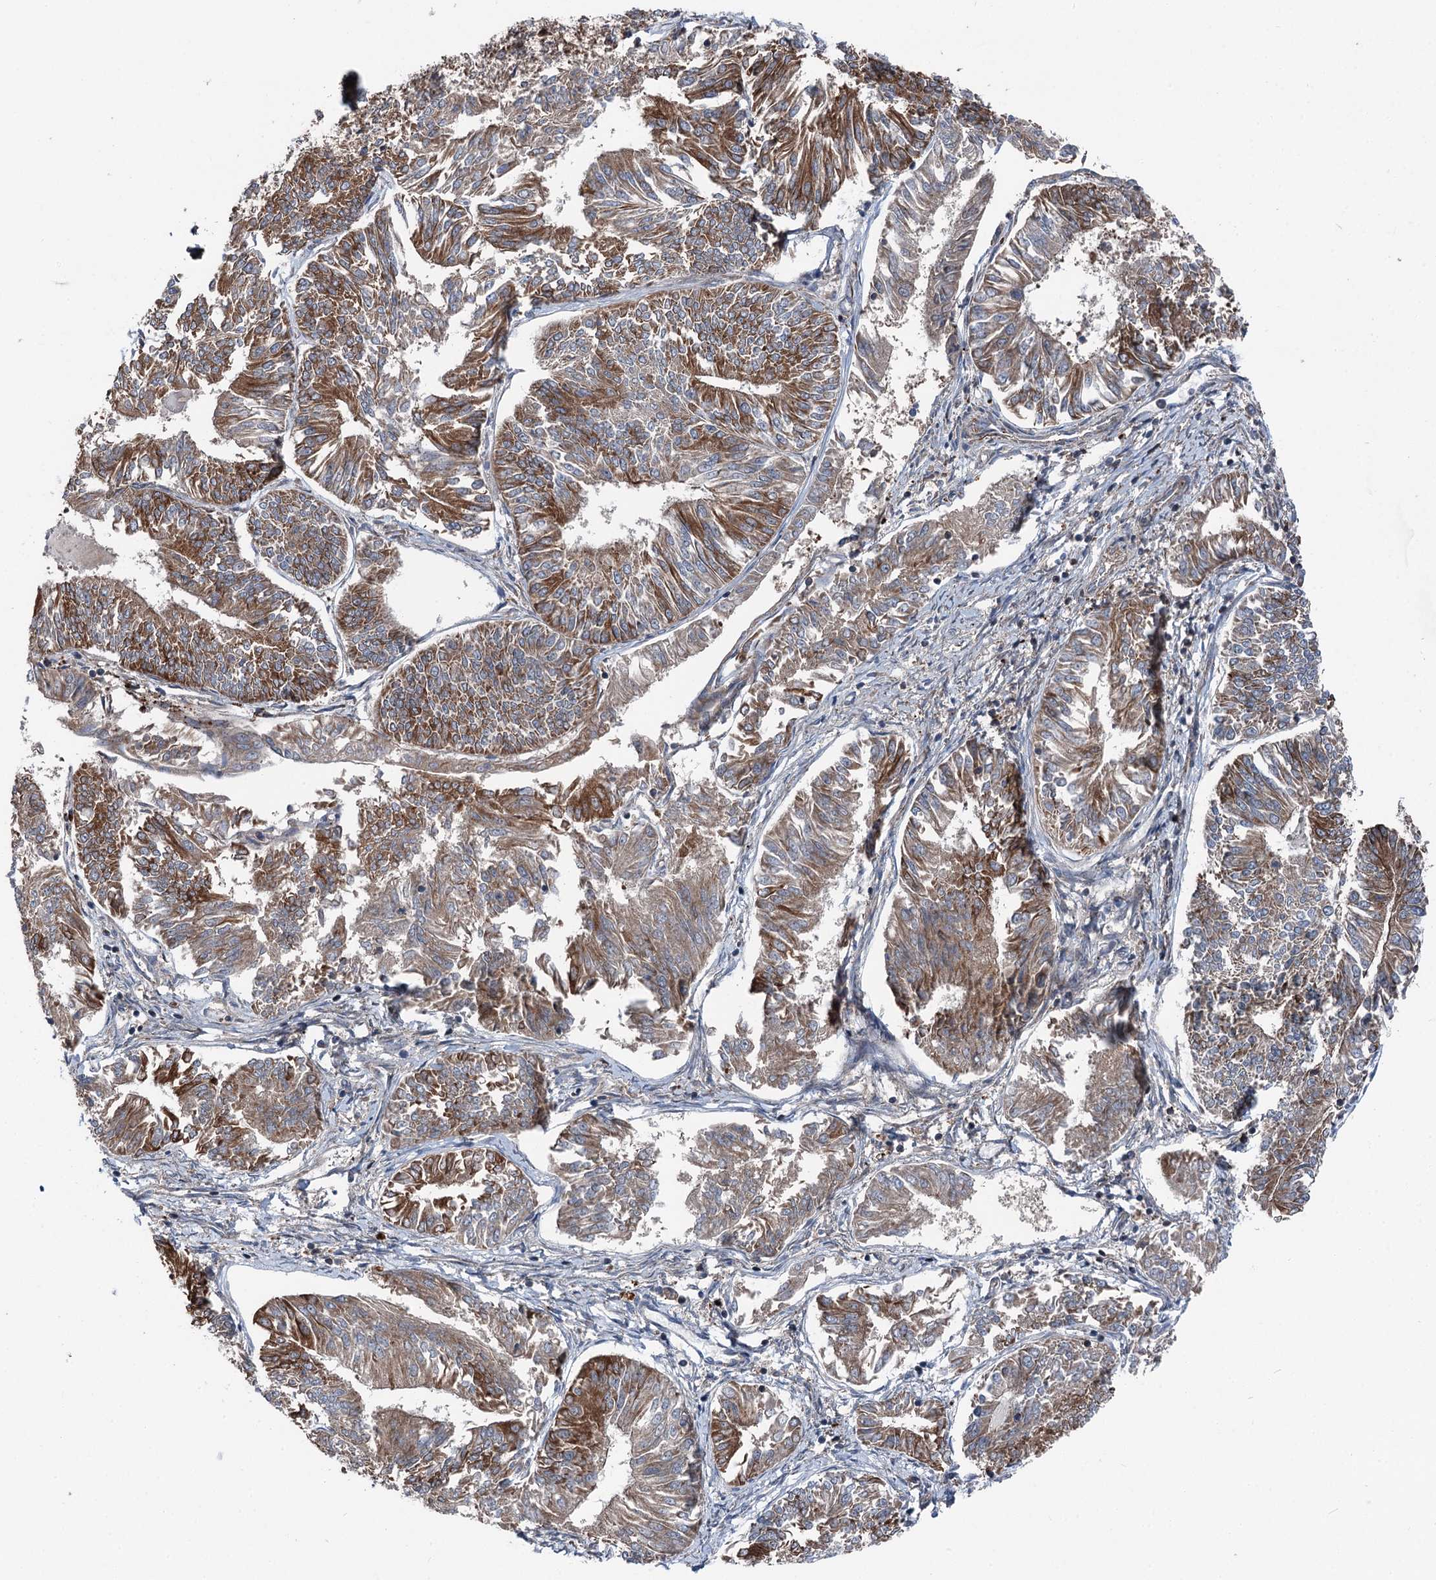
{"staining": {"intensity": "moderate", "quantity": ">75%", "location": "cytoplasmic/membranous"}, "tissue": "endometrial cancer", "cell_type": "Tumor cells", "image_type": "cancer", "snomed": [{"axis": "morphology", "description": "Adenocarcinoma, NOS"}, {"axis": "topography", "description": "Endometrium"}], "caption": "Immunohistochemistry (IHC) image of neoplastic tissue: endometrial cancer (adenocarcinoma) stained using immunohistochemistry demonstrates medium levels of moderate protein expression localized specifically in the cytoplasmic/membranous of tumor cells, appearing as a cytoplasmic/membranous brown color.", "gene": "POLR1D", "patient": {"sex": "female", "age": 58}}